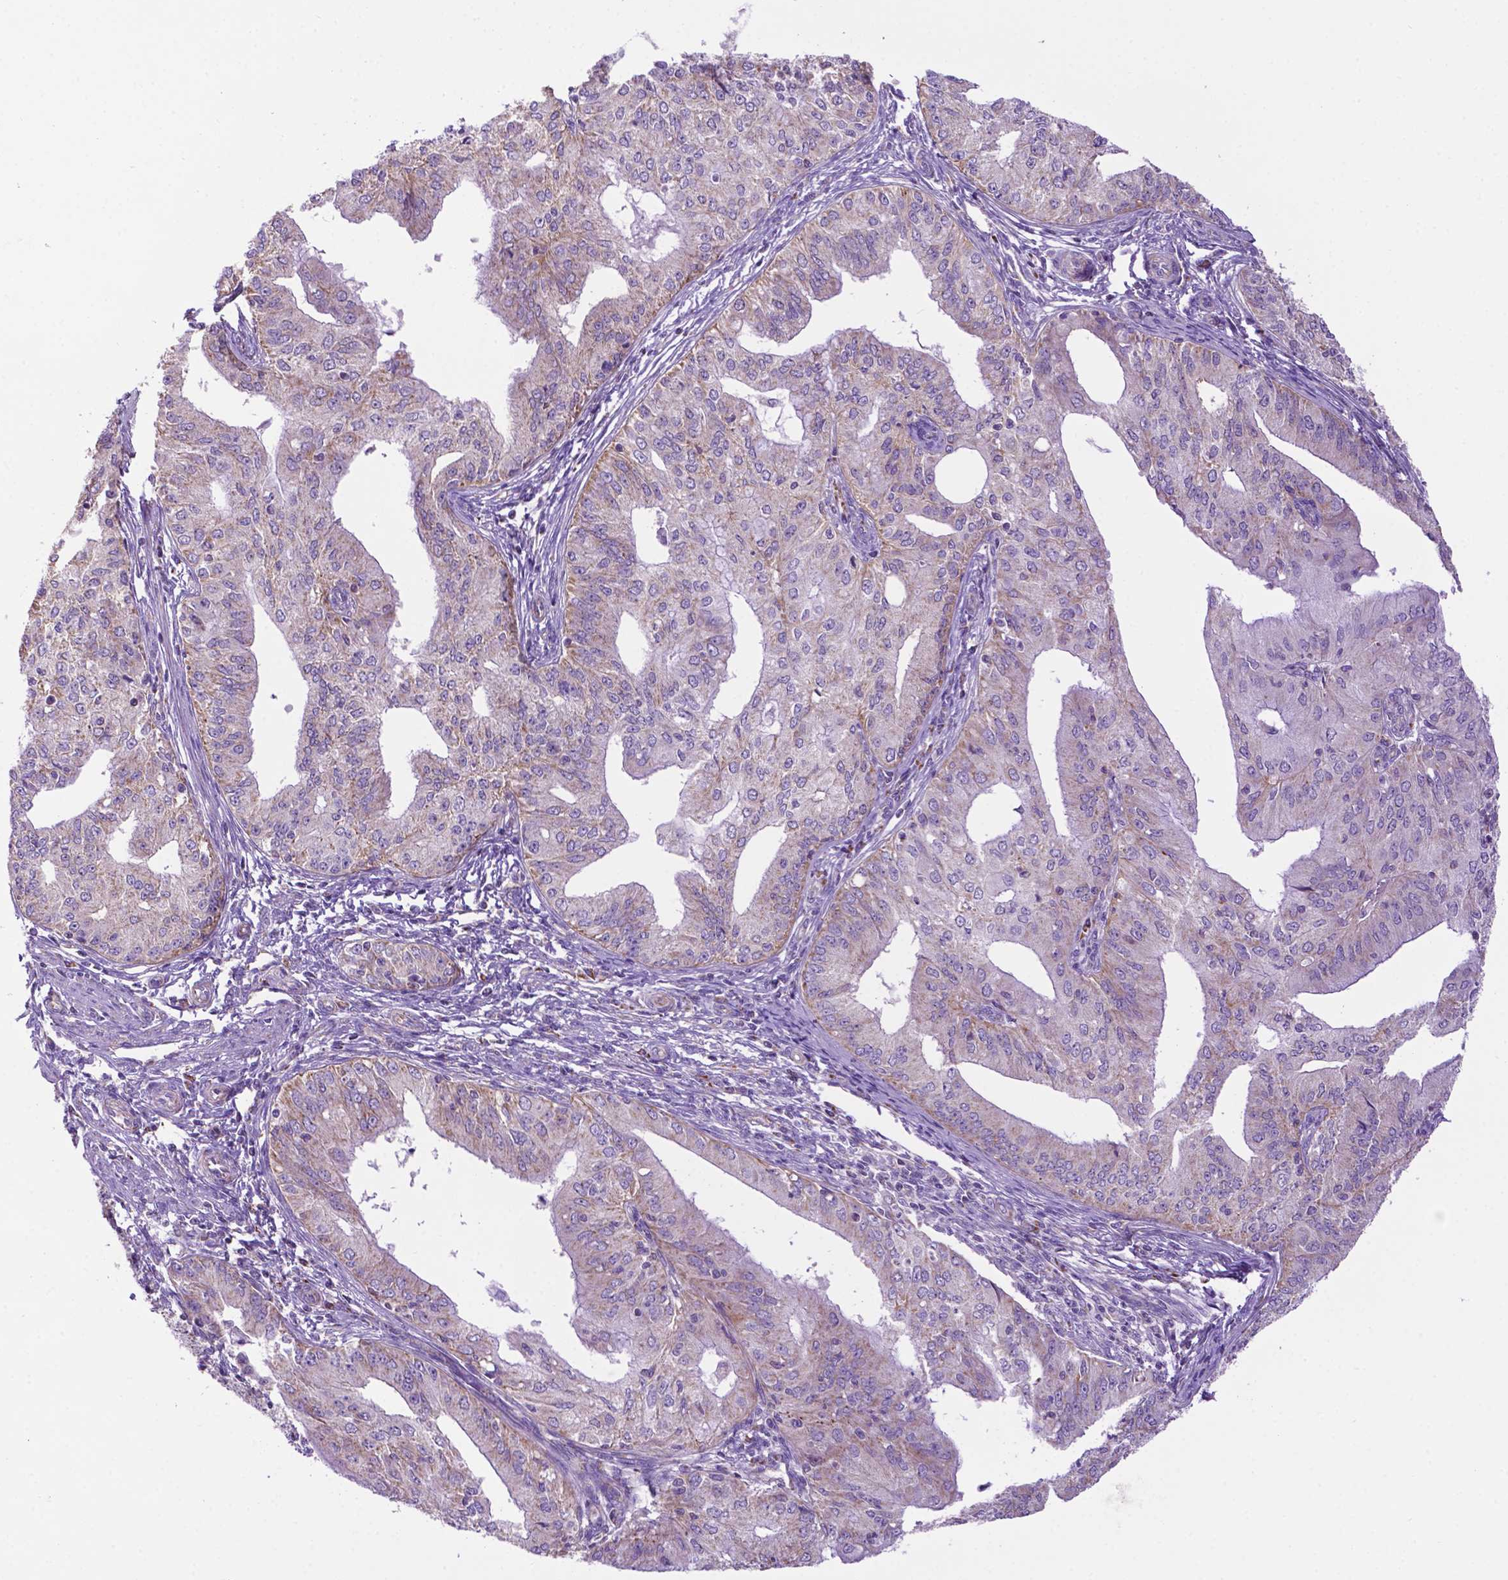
{"staining": {"intensity": "weak", "quantity": "25%-75%", "location": "cytoplasmic/membranous"}, "tissue": "endometrial cancer", "cell_type": "Tumor cells", "image_type": "cancer", "snomed": [{"axis": "morphology", "description": "Adenocarcinoma, NOS"}, {"axis": "topography", "description": "Endometrium"}], "caption": "This is an image of immunohistochemistry (IHC) staining of adenocarcinoma (endometrial), which shows weak staining in the cytoplasmic/membranous of tumor cells.", "gene": "PHYHIP", "patient": {"sex": "female", "age": 50}}